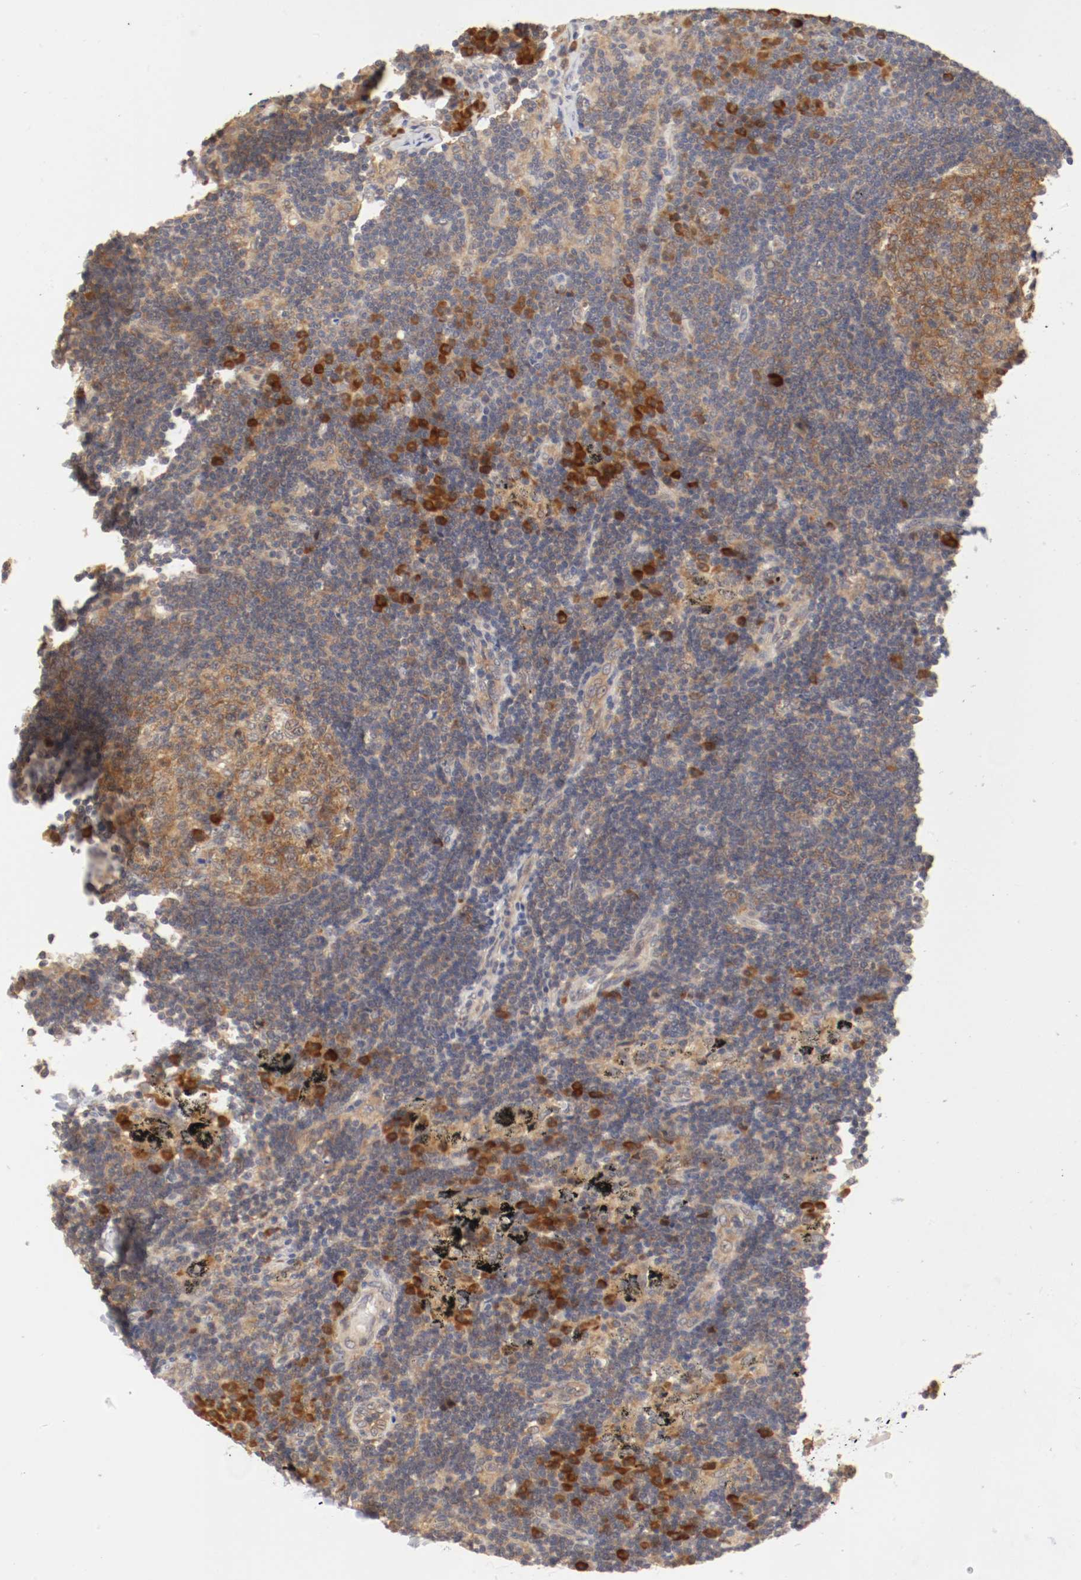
{"staining": {"intensity": "moderate", "quantity": ">75%", "location": "cytoplasmic/membranous"}, "tissue": "lymph node", "cell_type": "Germinal center cells", "image_type": "normal", "snomed": [{"axis": "morphology", "description": "Normal tissue, NOS"}, {"axis": "morphology", "description": "Squamous cell carcinoma, metastatic, NOS"}, {"axis": "topography", "description": "Lymph node"}], "caption": "DAB immunohistochemical staining of unremarkable human lymph node demonstrates moderate cytoplasmic/membranous protein staining in approximately >75% of germinal center cells. The staining was performed using DAB (3,3'-diaminobenzidine) to visualize the protein expression in brown, while the nuclei were stained in blue with hematoxylin (Magnification: 20x).", "gene": "FKBP3", "patient": {"sex": "female", "age": 53}}